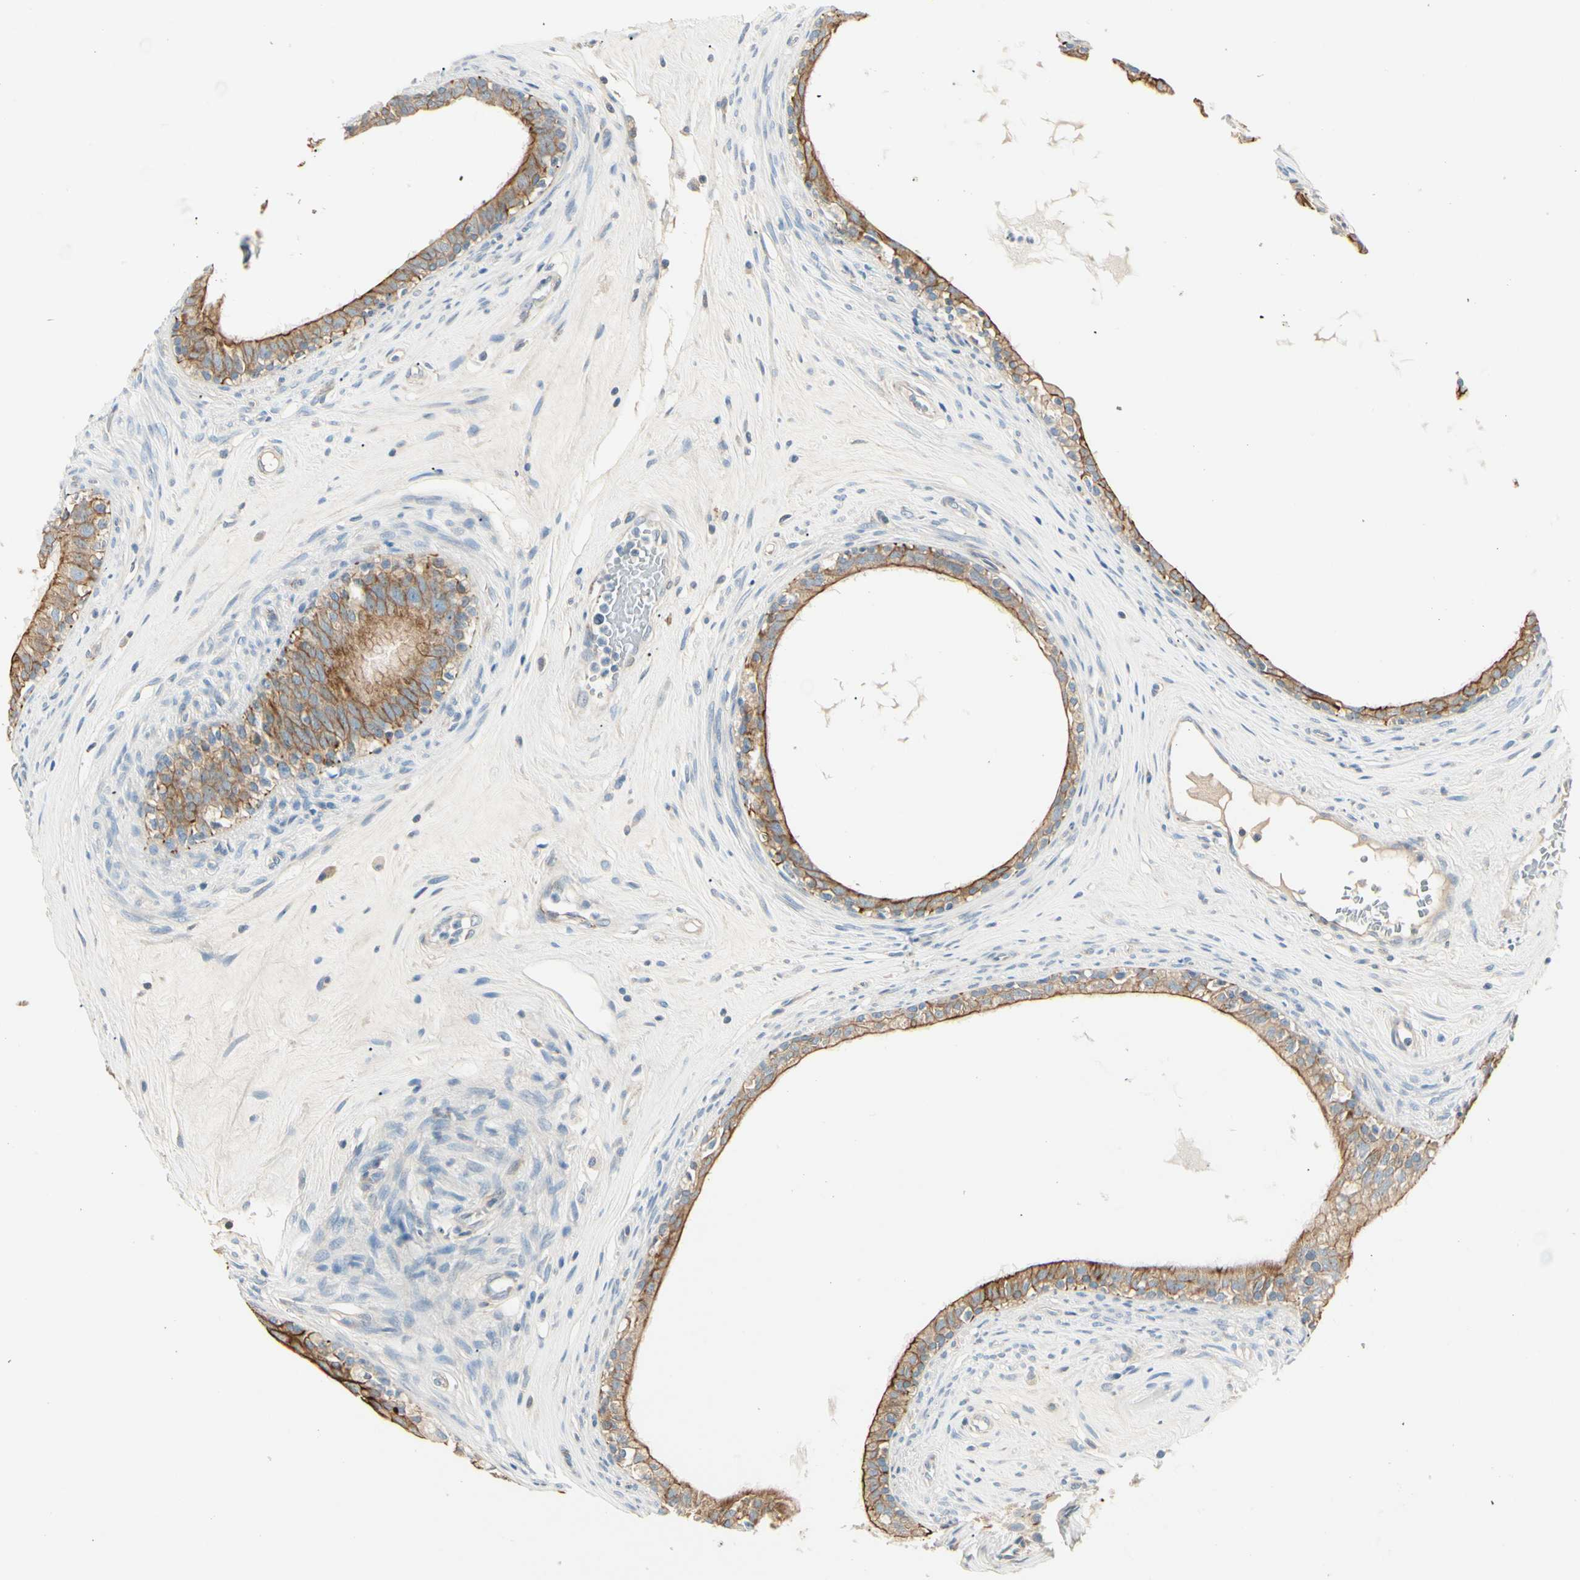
{"staining": {"intensity": "strong", "quantity": ">75%", "location": "cytoplasmic/membranous"}, "tissue": "epididymis", "cell_type": "Glandular cells", "image_type": "normal", "snomed": [{"axis": "morphology", "description": "Normal tissue, NOS"}, {"axis": "morphology", "description": "Inflammation, NOS"}, {"axis": "topography", "description": "Epididymis"}], "caption": "The histopathology image reveals immunohistochemical staining of benign epididymis. There is strong cytoplasmic/membranous staining is identified in approximately >75% of glandular cells. The protein of interest is stained brown, and the nuclei are stained in blue (DAB IHC with brightfield microscopy, high magnification).", "gene": "DUSP12", "patient": {"sex": "male", "age": 84}}